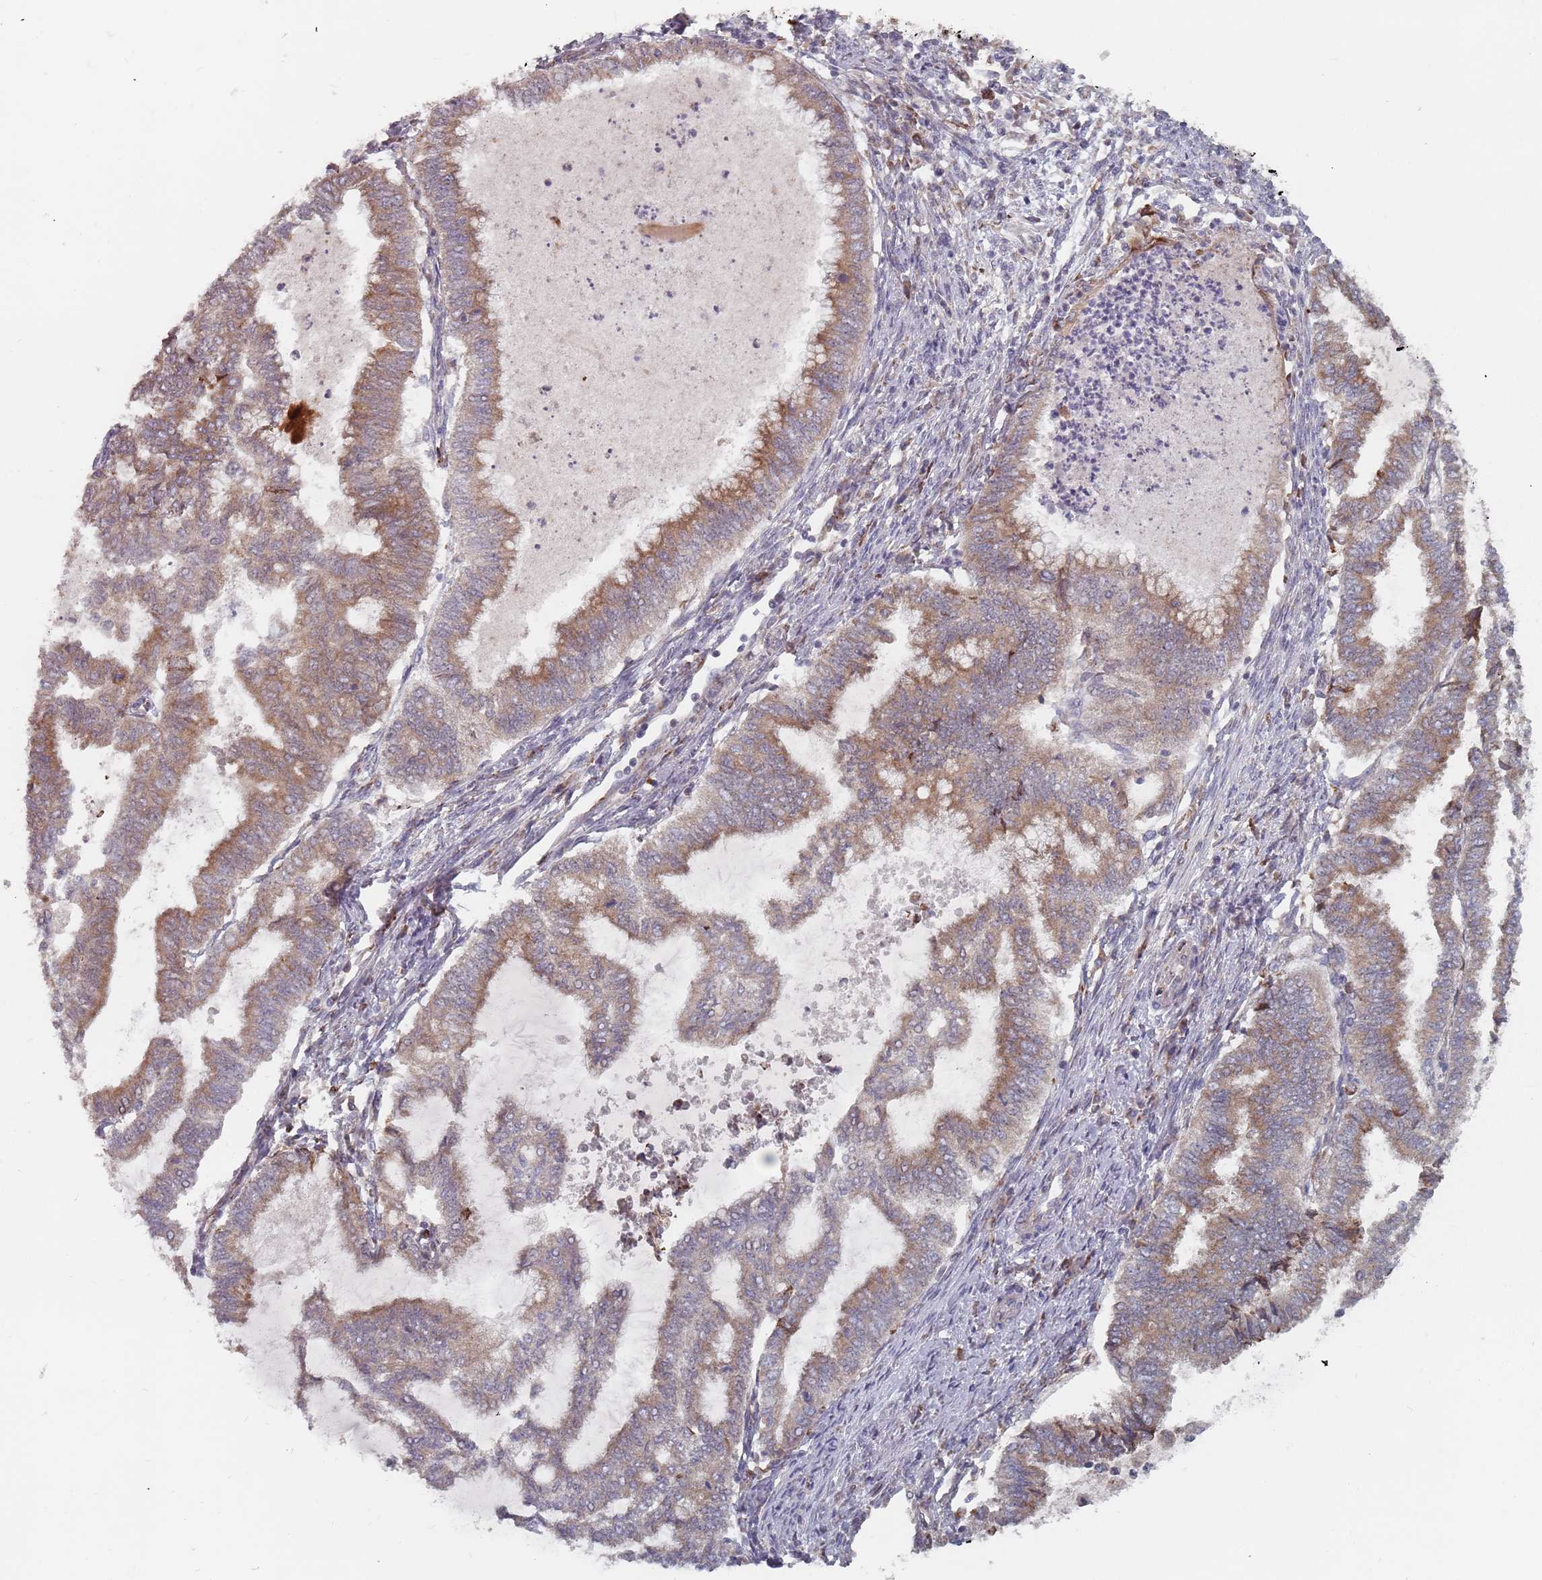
{"staining": {"intensity": "moderate", "quantity": "25%-75%", "location": "cytoplasmic/membranous"}, "tissue": "endometrial cancer", "cell_type": "Tumor cells", "image_type": "cancer", "snomed": [{"axis": "morphology", "description": "Adenocarcinoma, NOS"}, {"axis": "topography", "description": "Endometrium"}], "caption": "Tumor cells exhibit medium levels of moderate cytoplasmic/membranous expression in approximately 25%-75% of cells in human endometrial adenocarcinoma.", "gene": "ADAL", "patient": {"sex": "female", "age": 79}}